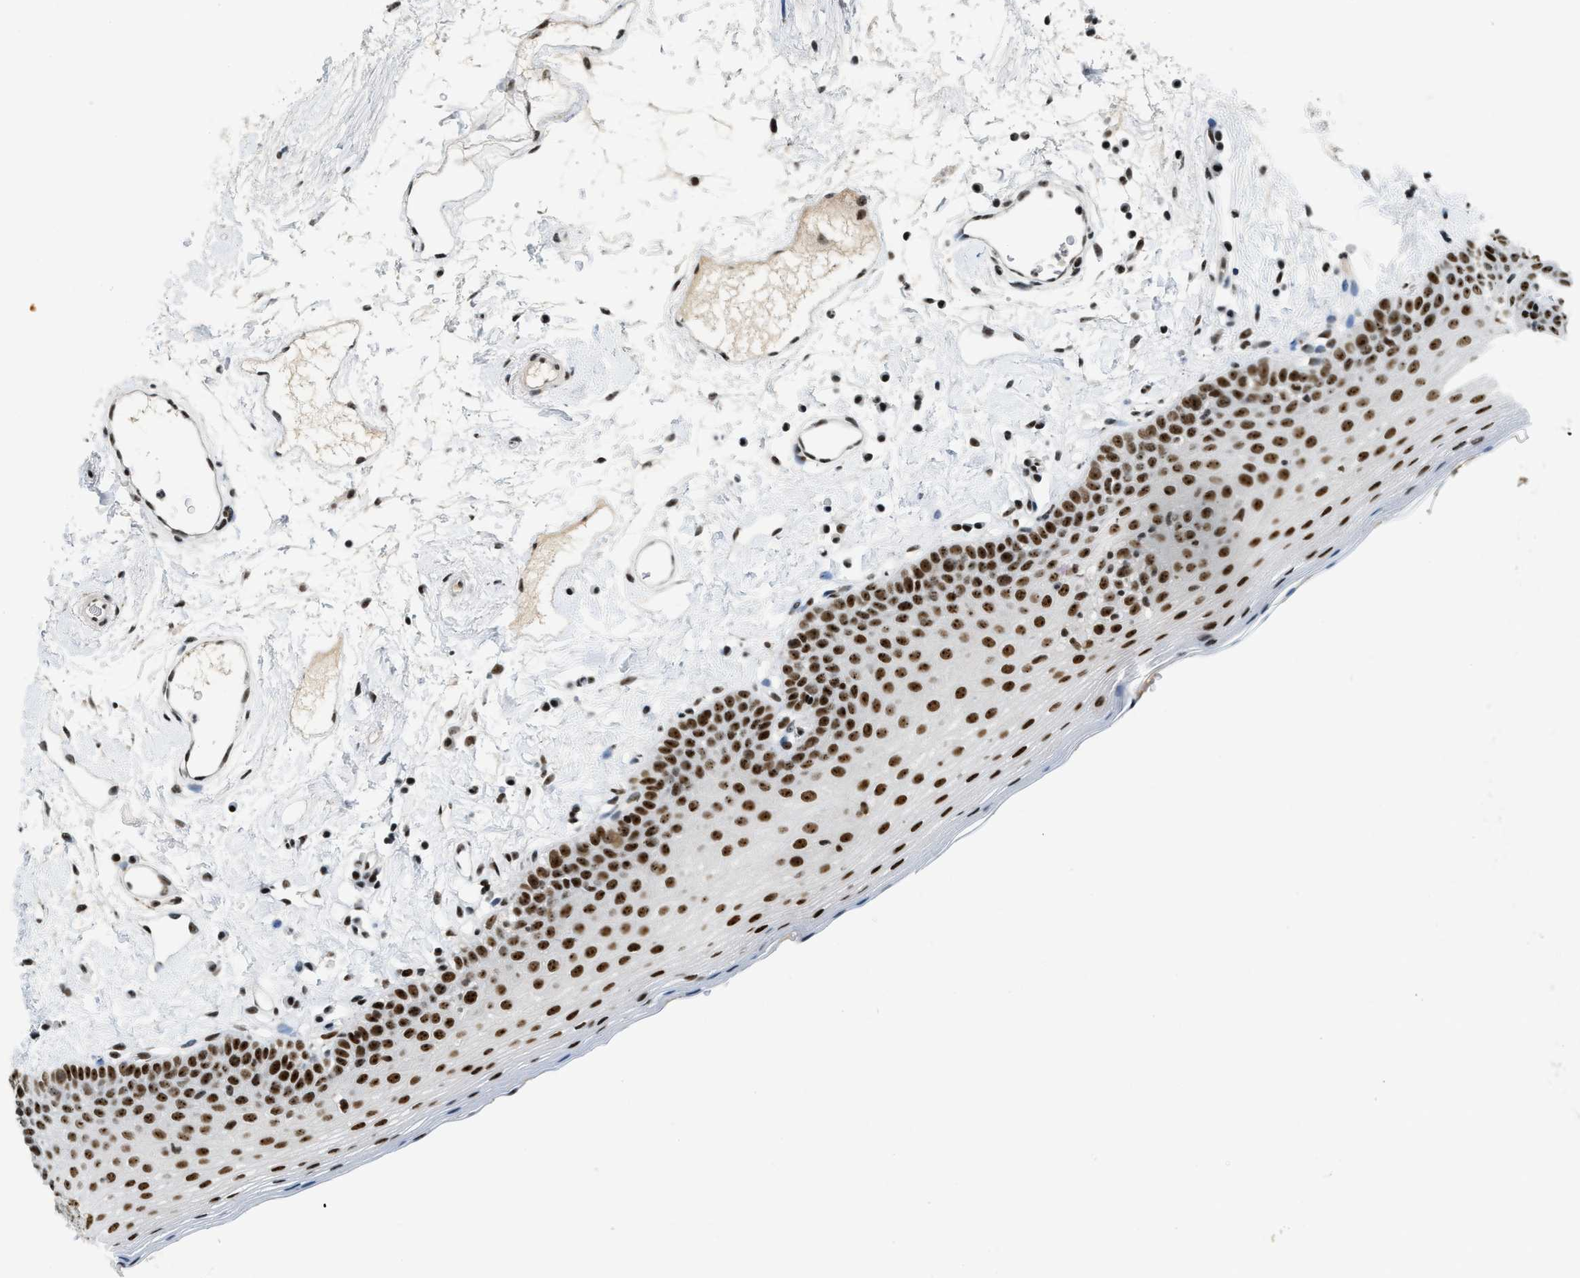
{"staining": {"intensity": "strong", "quantity": ">75%", "location": "nuclear"}, "tissue": "oral mucosa", "cell_type": "Squamous epithelial cells", "image_type": "normal", "snomed": [{"axis": "morphology", "description": "Normal tissue, NOS"}, {"axis": "topography", "description": "Oral tissue"}], "caption": "Squamous epithelial cells show high levels of strong nuclear expression in about >75% of cells in normal oral mucosa.", "gene": "URB1", "patient": {"sex": "male", "age": 66}}